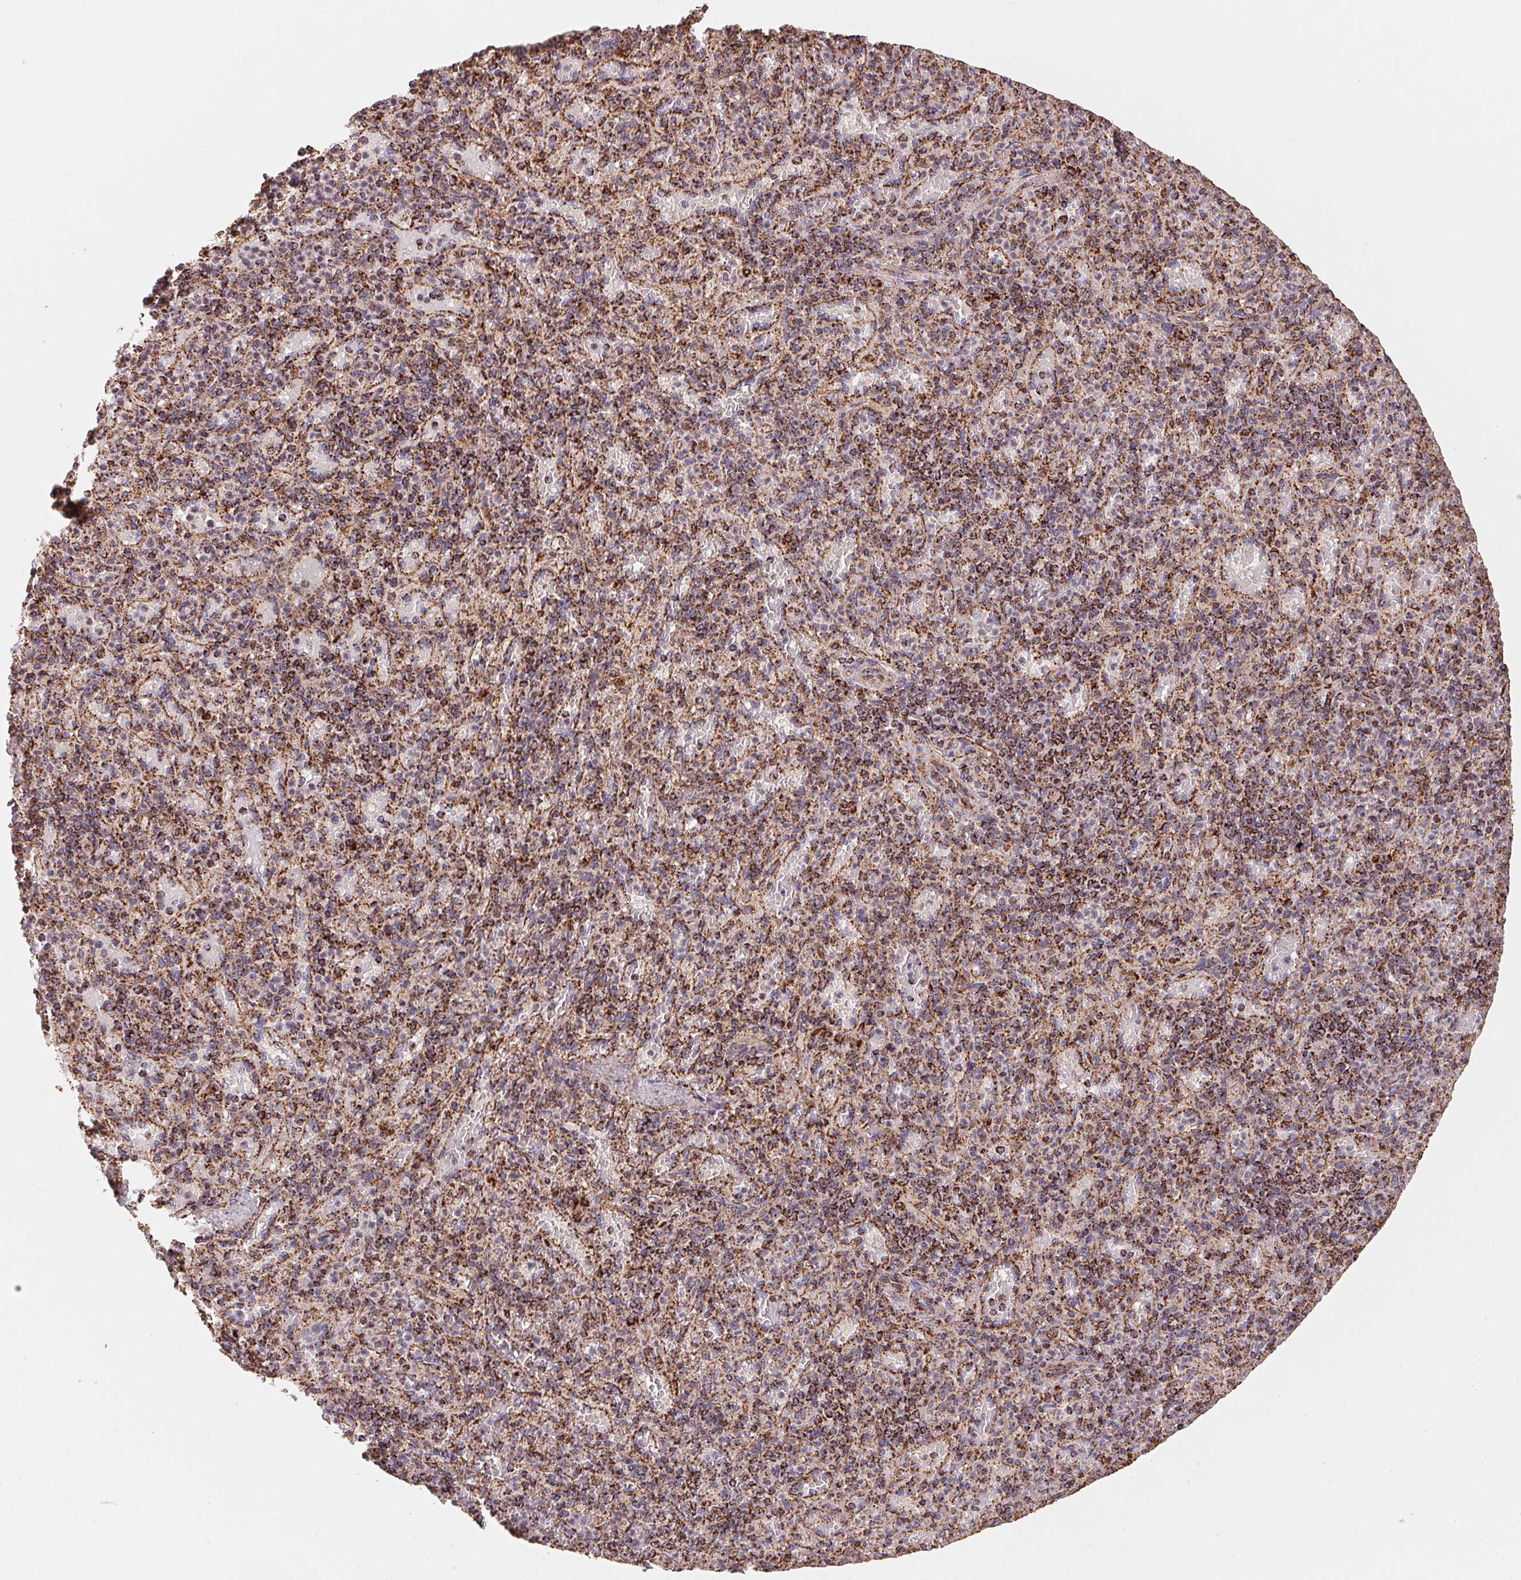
{"staining": {"intensity": "strong", "quantity": "25%-75%", "location": "cytoplasmic/membranous"}, "tissue": "spleen", "cell_type": "Cells in red pulp", "image_type": "normal", "snomed": [{"axis": "morphology", "description": "Normal tissue, NOS"}, {"axis": "topography", "description": "Spleen"}], "caption": "Immunohistochemical staining of normal spleen displays 25%-75% levels of strong cytoplasmic/membranous protein staining in approximately 25%-75% of cells in red pulp. Ihc stains the protein in brown and the nuclei are stained blue.", "gene": "NDUFS2", "patient": {"sex": "female", "age": 74}}